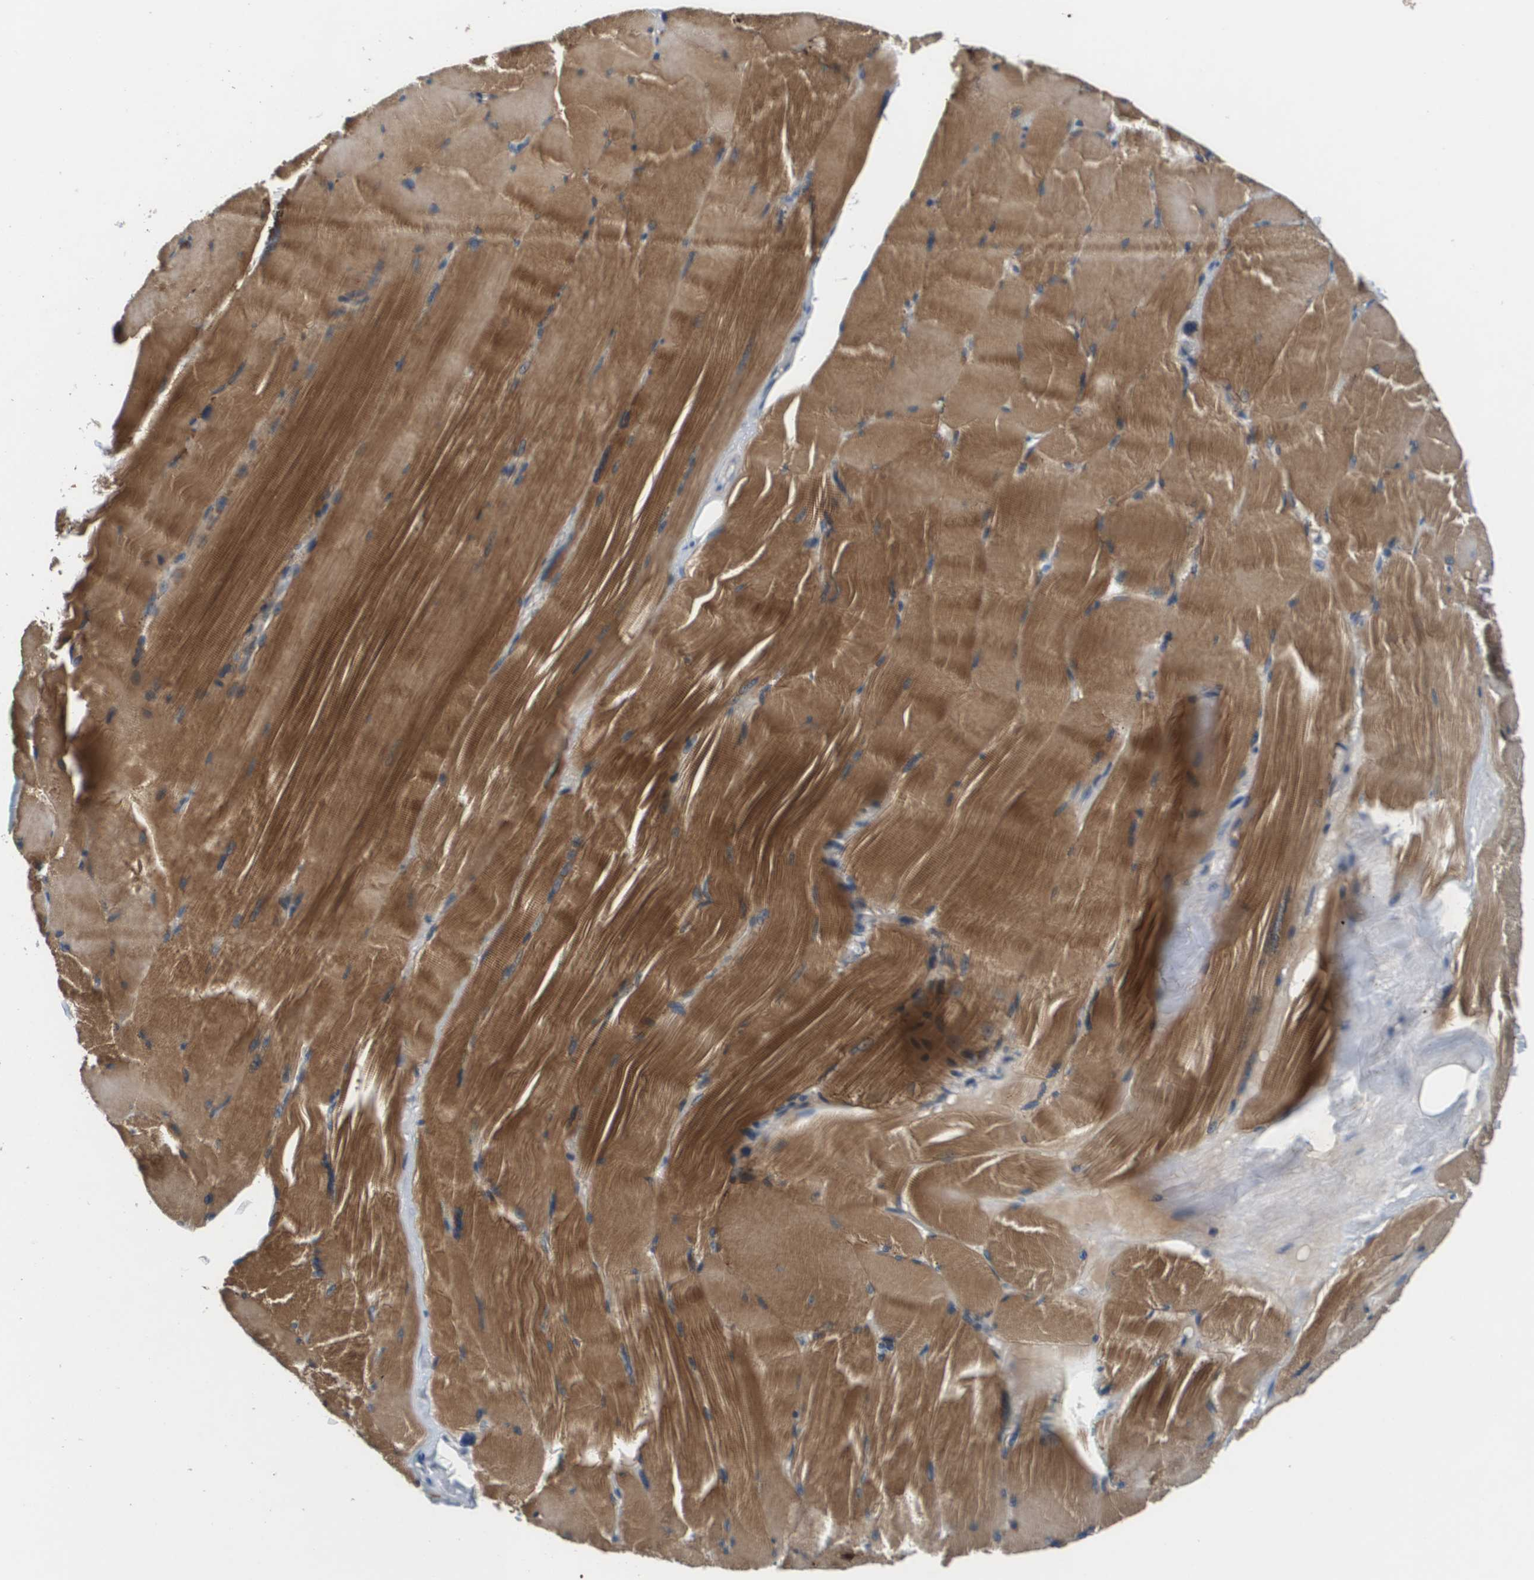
{"staining": {"intensity": "strong", "quantity": ">75%", "location": "cytoplasmic/membranous"}, "tissue": "skeletal muscle", "cell_type": "Myocytes", "image_type": "normal", "snomed": [{"axis": "morphology", "description": "Normal tissue, NOS"}, {"axis": "topography", "description": "Skin"}, {"axis": "topography", "description": "Skeletal muscle"}], "caption": "Protein expression analysis of normal skeletal muscle exhibits strong cytoplasmic/membranous positivity in approximately >75% of myocytes.", "gene": "KCNQ5", "patient": {"sex": "male", "age": 83}}